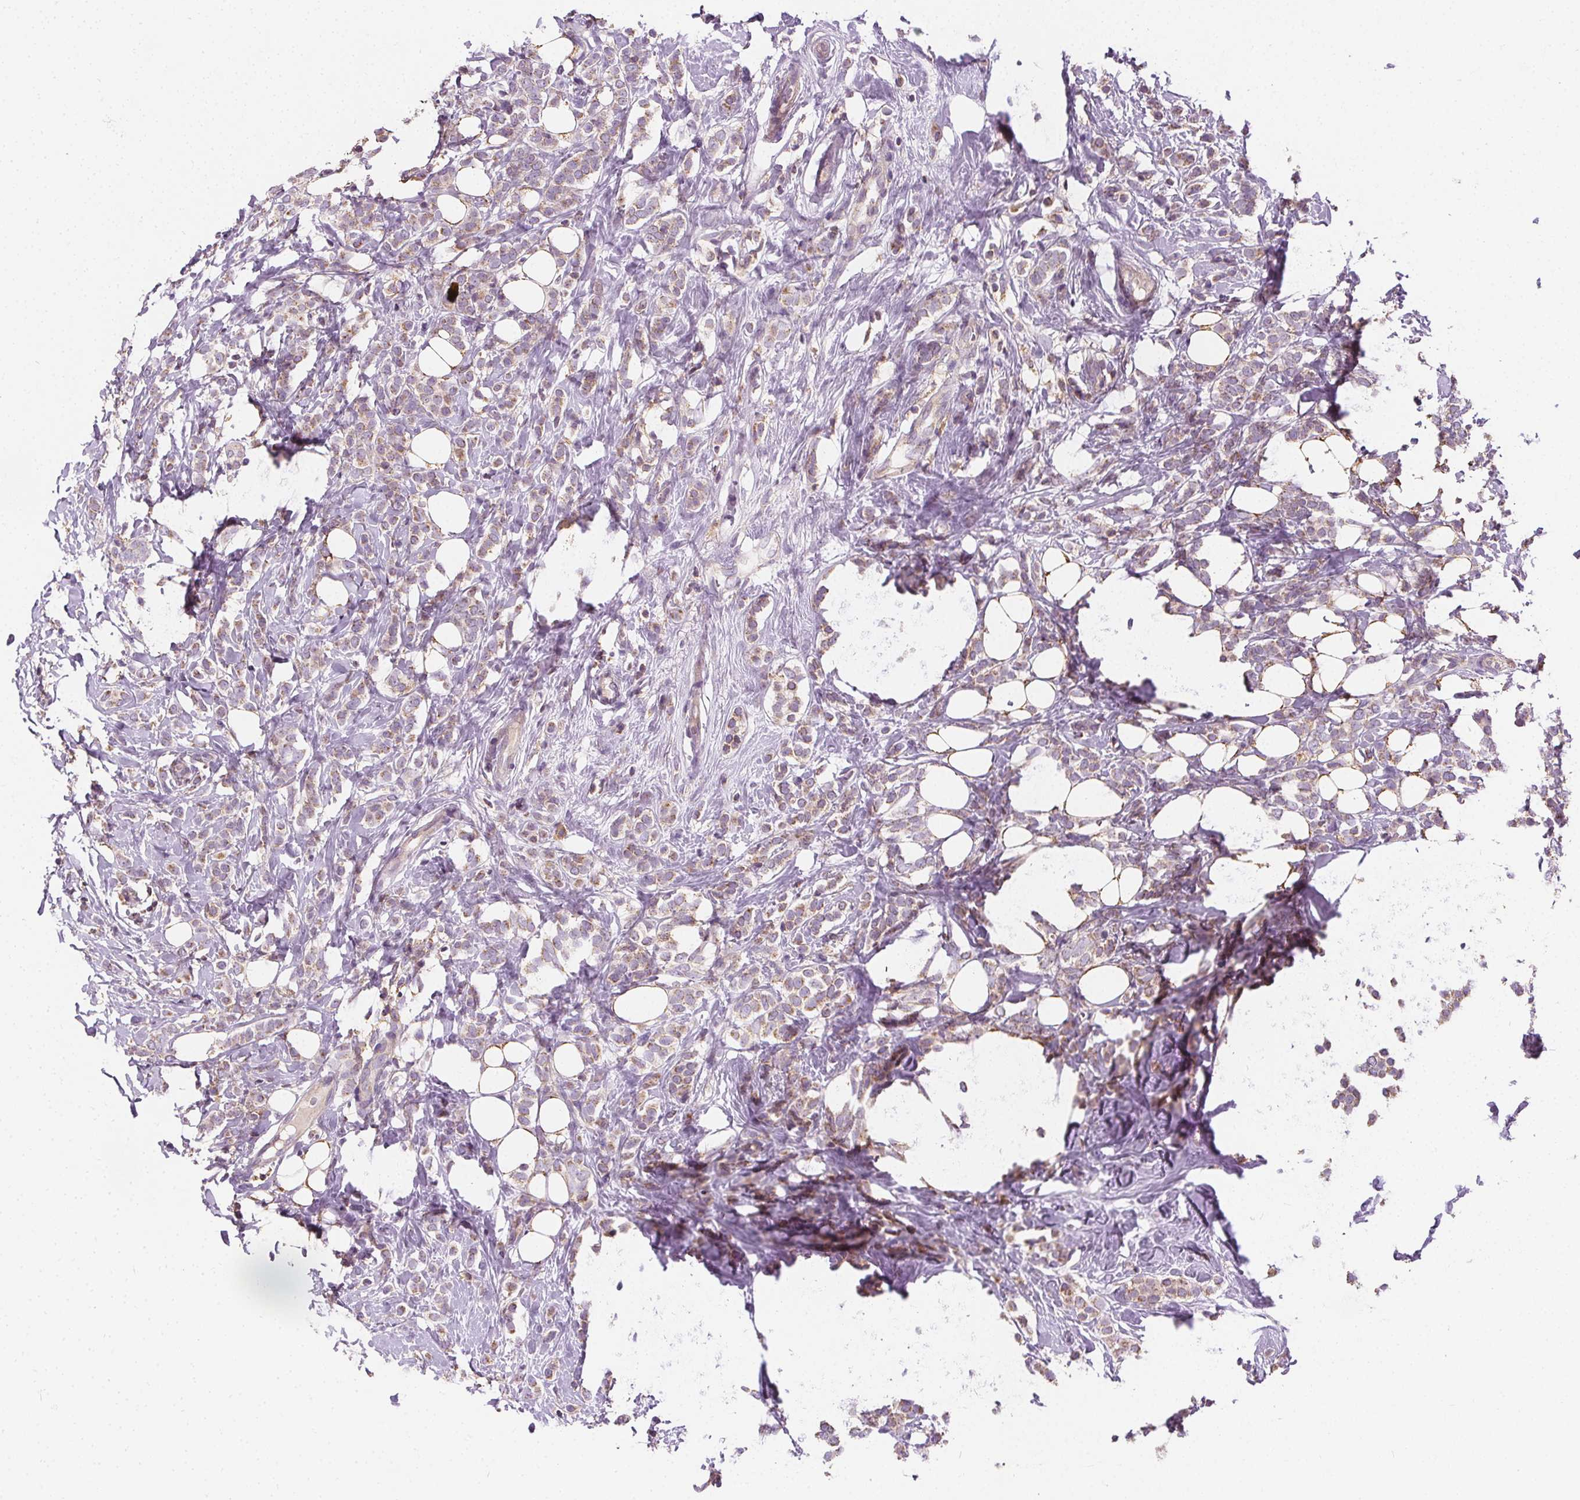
{"staining": {"intensity": "weak", "quantity": "25%-75%", "location": "cytoplasmic/membranous"}, "tissue": "breast cancer", "cell_type": "Tumor cells", "image_type": "cancer", "snomed": [{"axis": "morphology", "description": "Lobular carcinoma"}, {"axis": "topography", "description": "Breast"}], "caption": "Immunohistochemistry (IHC) micrograph of breast cancer (lobular carcinoma) stained for a protein (brown), which displays low levels of weak cytoplasmic/membranous staining in about 25%-75% of tumor cells.", "gene": "RAB20", "patient": {"sex": "female", "age": 49}}